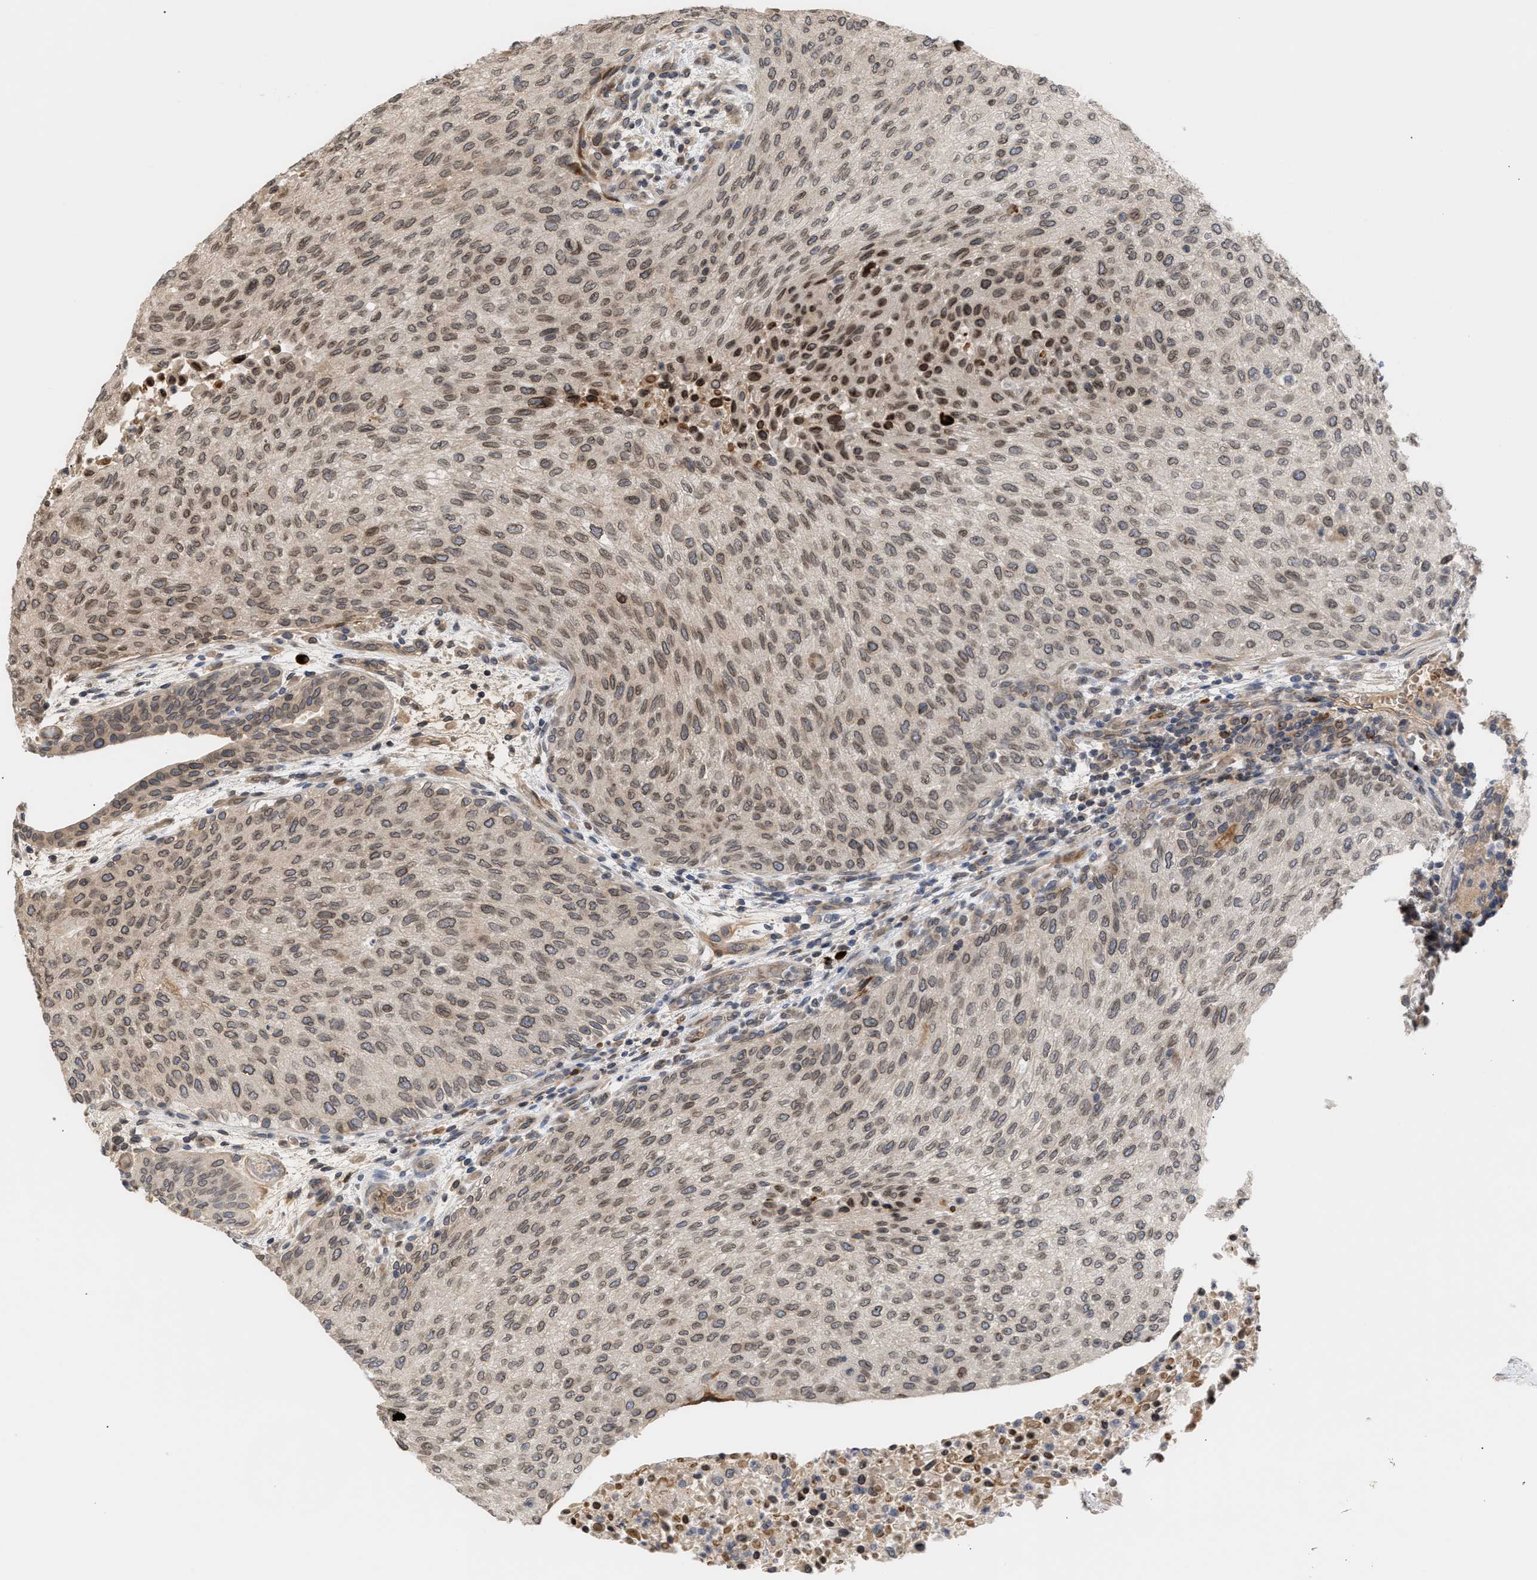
{"staining": {"intensity": "weak", "quantity": ">75%", "location": "nuclear"}, "tissue": "urothelial cancer", "cell_type": "Tumor cells", "image_type": "cancer", "snomed": [{"axis": "morphology", "description": "Urothelial carcinoma, Low grade"}, {"axis": "morphology", "description": "Urothelial carcinoma, High grade"}, {"axis": "topography", "description": "Urinary bladder"}], "caption": "High-grade urothelial carcinoma stained for a protein displays weak nuclear positivity in tumor cells.", "gene": "NUP62", "patient": {"sex": "male", "age": 35}}